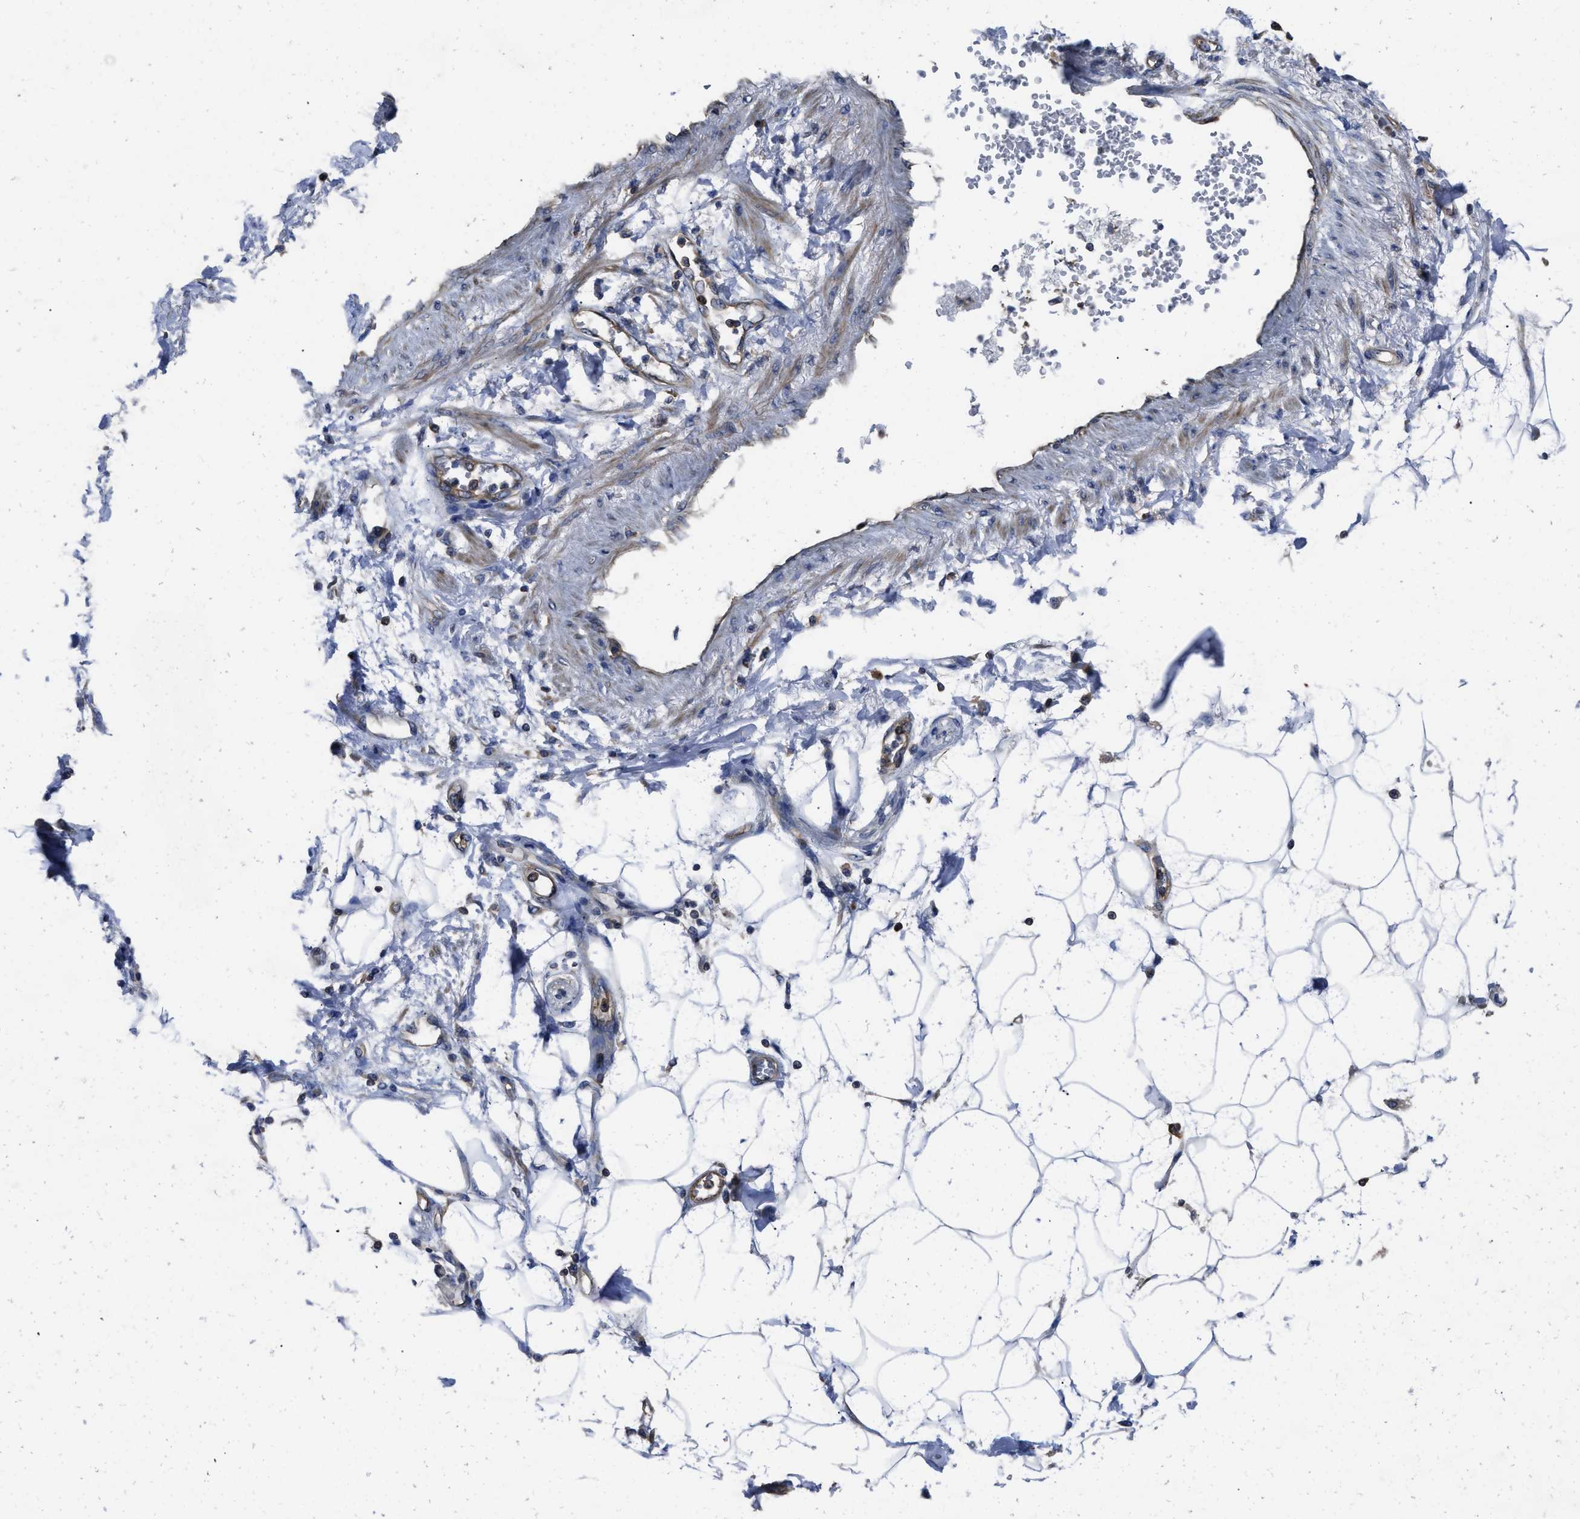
{"staining": {"intensity": "negative", "quantity": "none", "location": "none"}, "tissue": "adipose tissue", "cell_type": "Adipocytes", "image_type": "normal", "snomed": [{"axis": "morphology", "description": "Normal tissue, NOS"}, {"axis": "morphology", "description": "Adenocarcinoma, NOS"}, {"axis": "topography", "description": "Duodenum"}, {"axis": "topography", "description": "Peripheral nerve tissue"}], "caption": "High power microscopy histopathology image of an immunohistochemistry (IHC) histopathology image of normal adipose tissue, revealing no significant positivity in adipocytes.", "gene": "YARS1", "patient": {"sex": "female", "age": 60}}